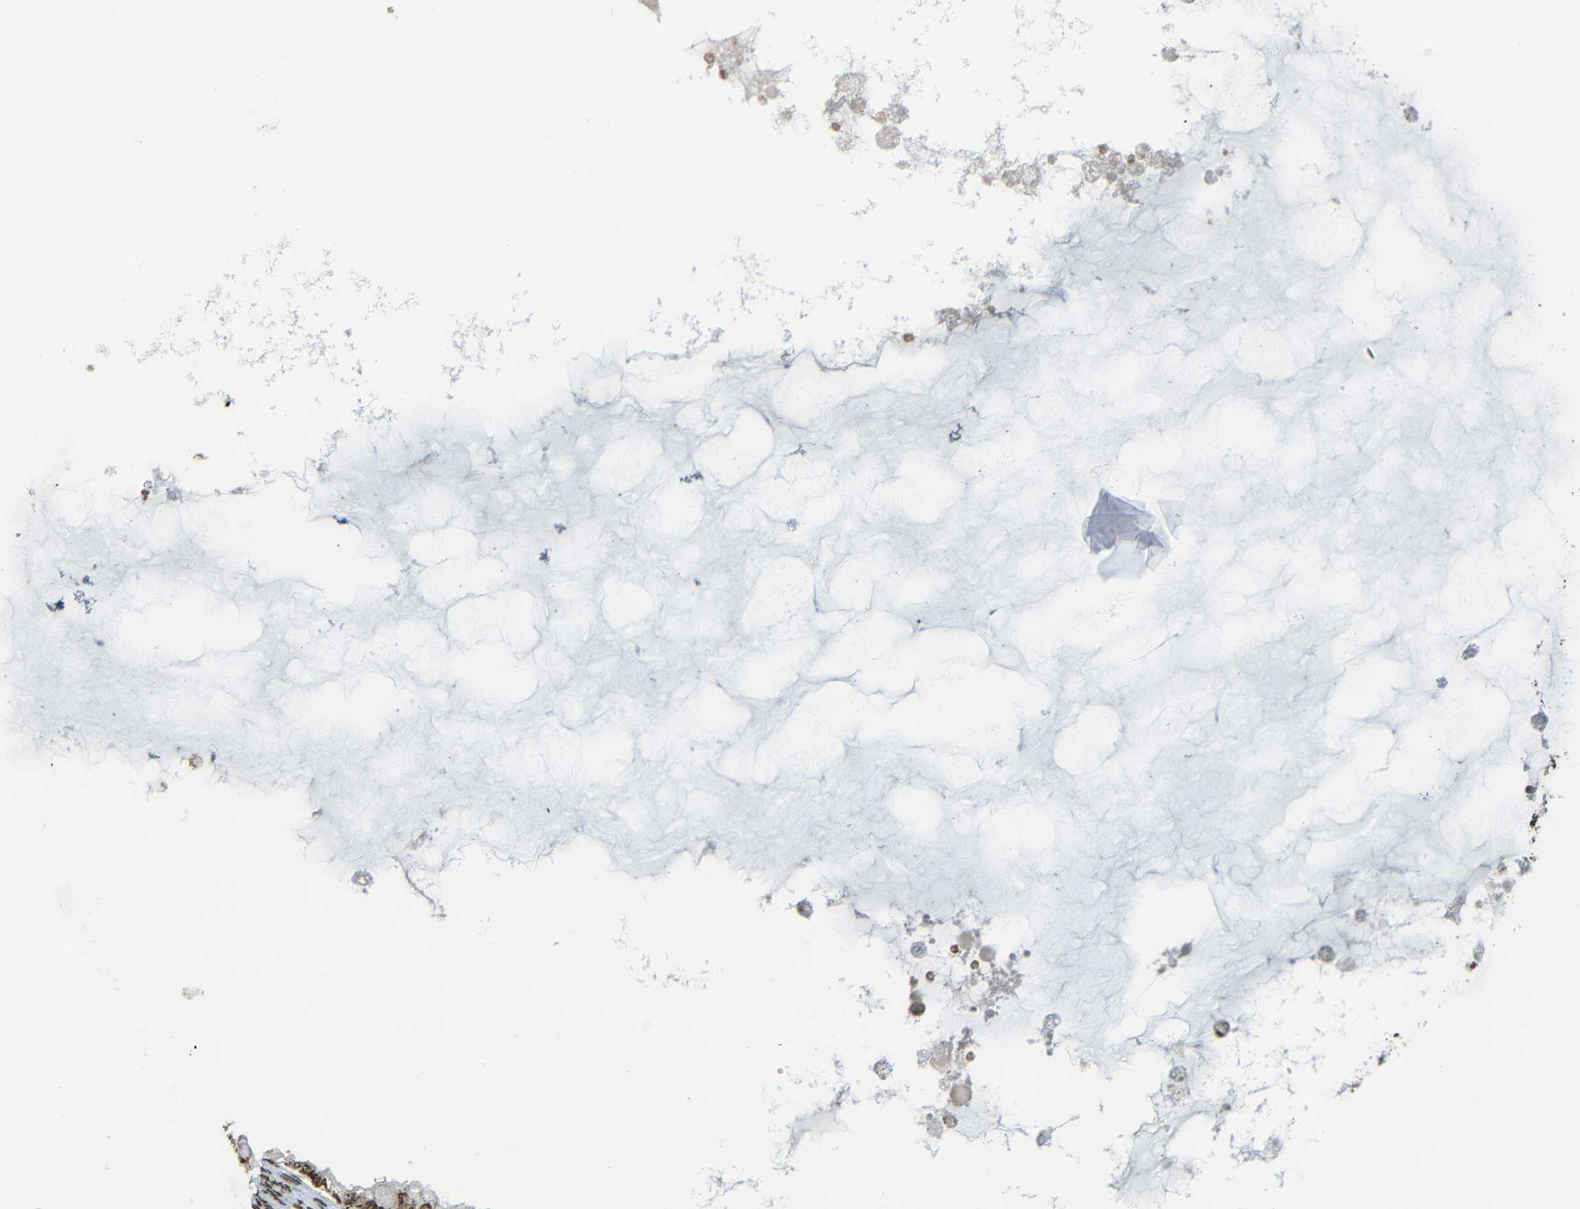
{"staining": {"intensity": "moderate", "quantity": ">75%", "location": "cytoplasmic/membranous,nuclear"}, "tissue": "ovarian cancer", "cell_type": "Tumor cells", "image_type": "cancer", "snomed": [{"axis": "morphology", "description": "Cystadenocarcinoma, mucinous, NOS"}, {"axis": "topography", "description": "Ovary"}], "caption": "Ovarian cancer was stained to show a protein in brown. There is medium levels of moderate cytoplasmic/membranous and nuclear staining in about >75% of tumor cells. (DAB (3,3'-diaminobenzidine) = brown stain, brightfield microscopy at high magnification).", "gene": "TCF7L2", "patient": {"sex": "female", "age": 80}}